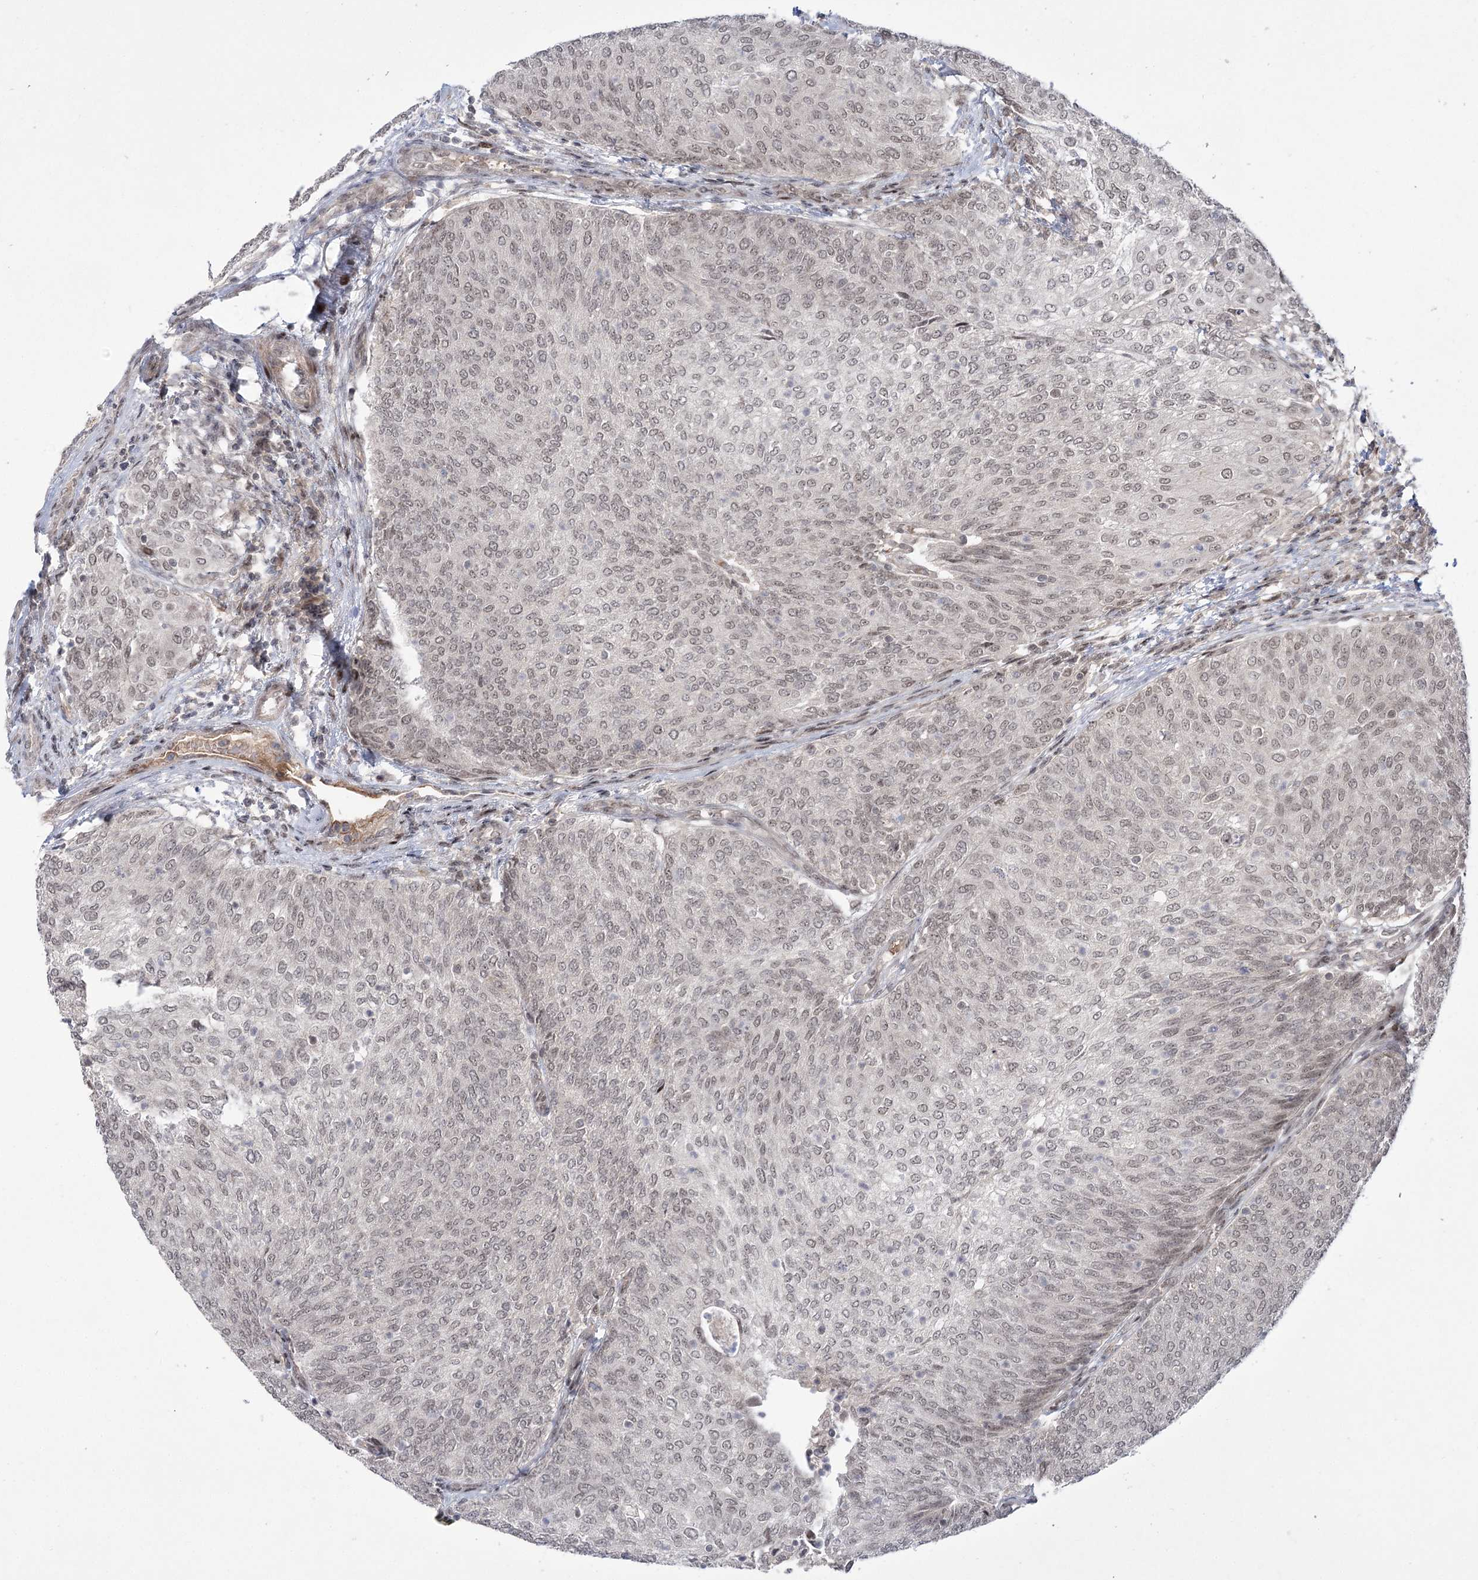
{"staining": {"intensity": "weak", "quantity": "<25%", "location": "nuclear"}, "tissue": "urothelial cancer", "cell_type": "Tumor cells", "image_type": "cancer", "snomed": [{"axis": "morphology", "description": "Urothelial carcinoma, Low grade"}, {"axis": "topography", "description": "Urinary bladder"}], "caption": "High magnification brightfield microscopy of urothelial cancer stained with DAB (3,3'-diaminobenzidine) (brown) and counterstained with hematoxylin (blue): tumor cells show no significant expression. Nuclei are stained in blue.", "gene": "HELQ", "patient": {"sex": "female", "age": 79}}